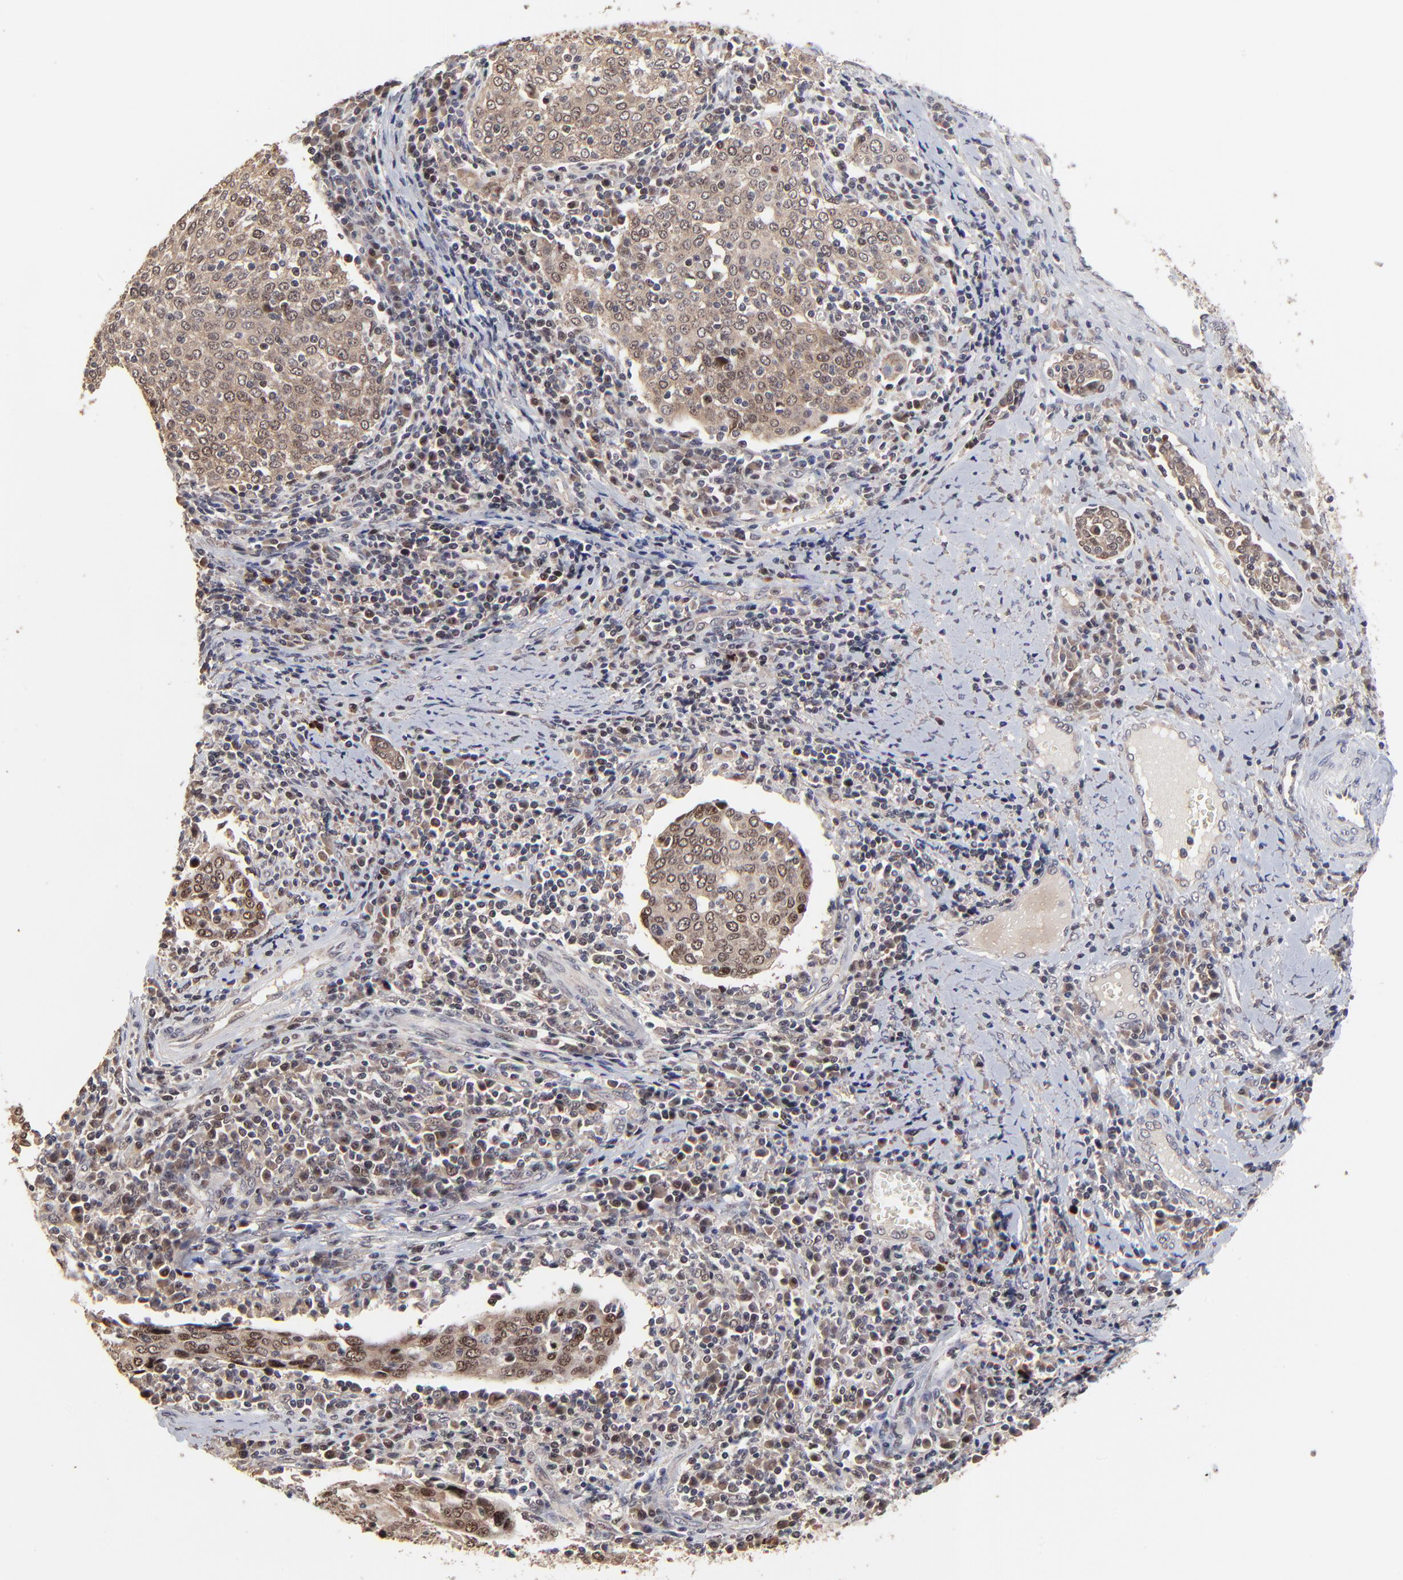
{"staining": {"intensity": "moderate", "quantity": ">75%", "location": "cytoplasmic/membranous,nuclear"}, "tissue": "cervical cancer", "cell_type": "Tumor cells", "image_type": "cancer", "snomed": [{"axis": "morphology", "description": "Squamous cell carcinoma, NOS"}, {"axis": "topography", "description": "Cervix"}], "caption": "Immunohistochemistry of cervical squamous cell carcinoma displays medium levels of moderate cytoplasmic/membranous and nuclear expression in about >75% of tumor cells. Nuclei are stained in blue.", "gene": "FRMD8", "patient": {"sex": "female", "age": 40}}